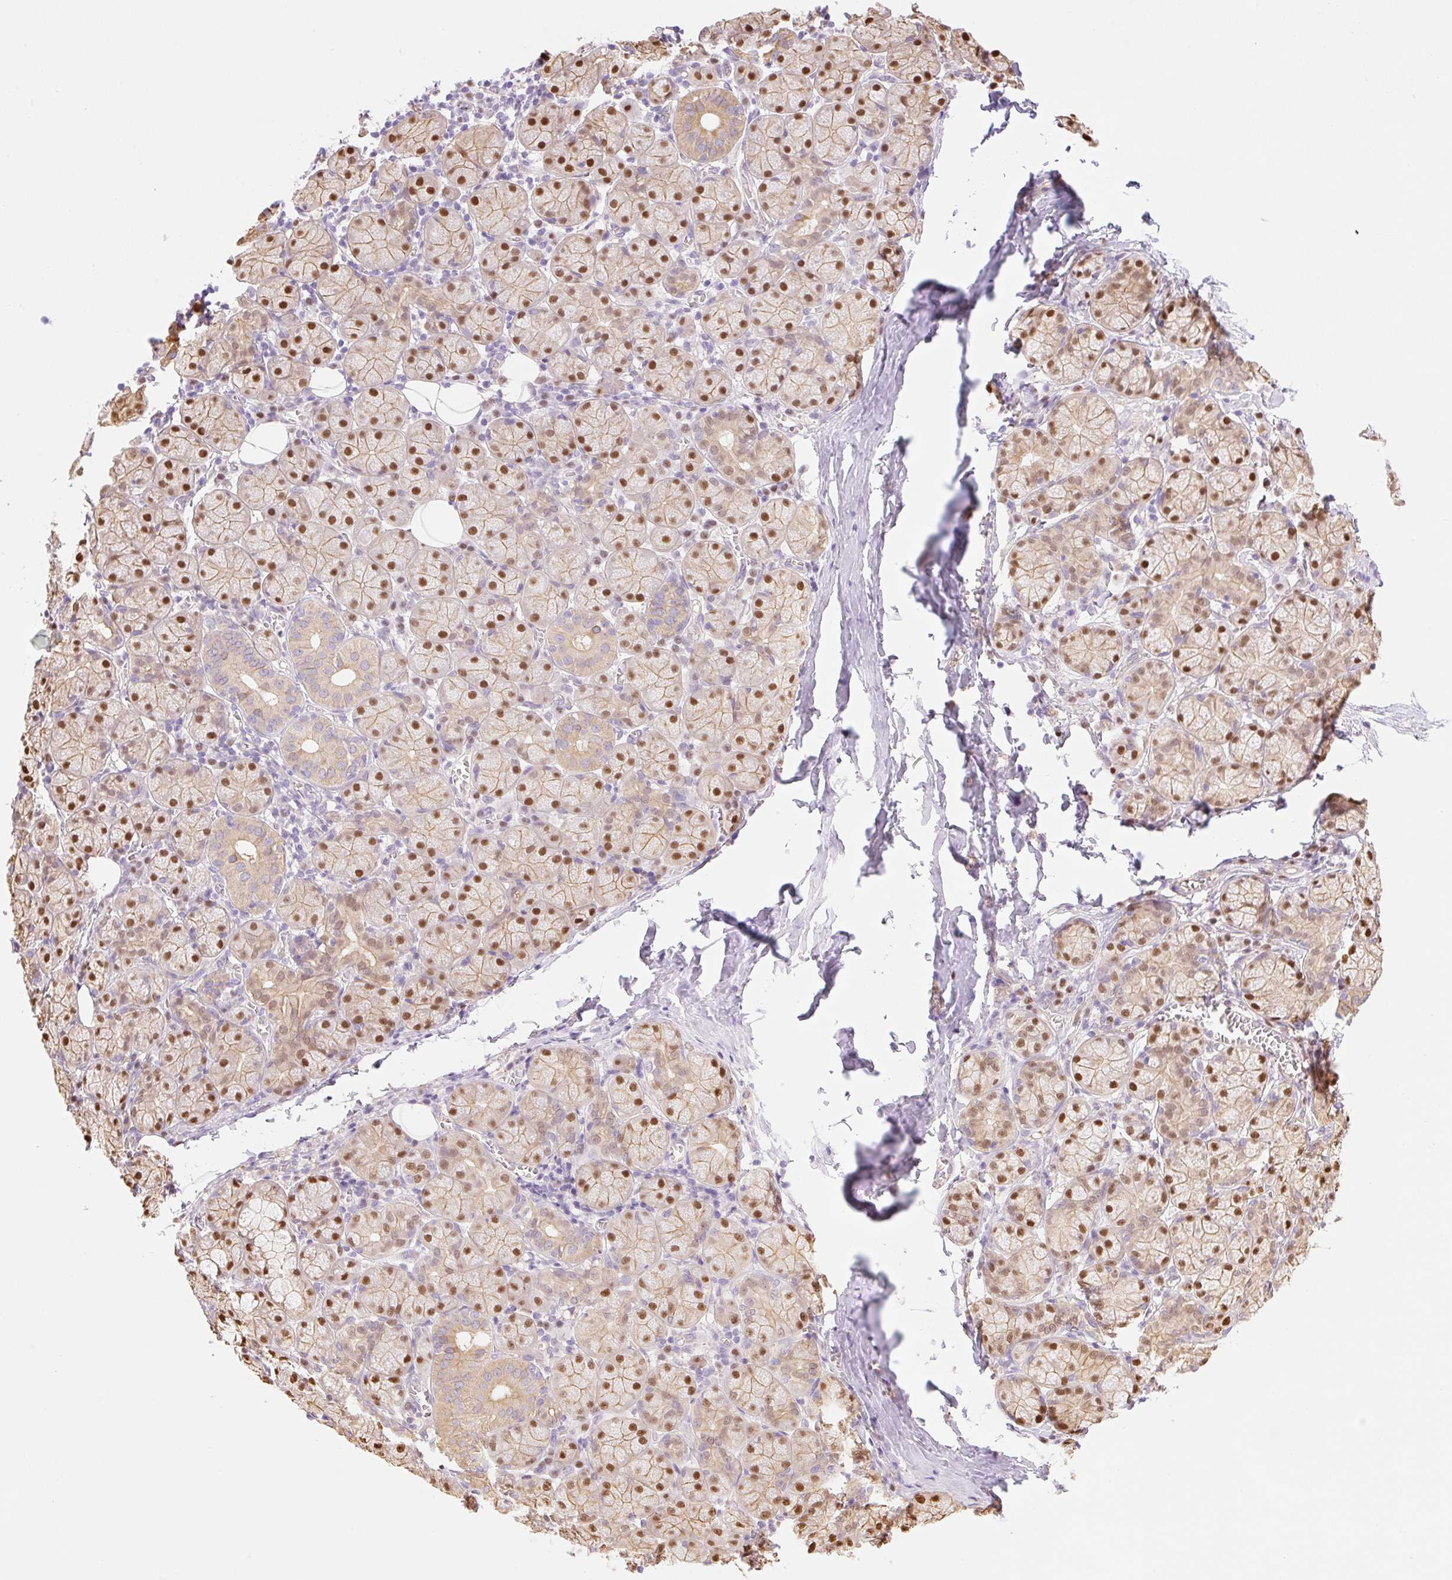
{"staining": {"intensity": "strong", "quantity": "25%-75%", "location": "cytoplasmic/membranous,nuclear"}, "tissue": "salivary gland", "cell_type": "Glandular cells", "image_type": "normal", "snomed": [{"axis": "morphology", "description": "Normal tissue, NOS"}, {"axis": "topography", "description": "Salivary gland"}], "caption": "Immunohistochemical staining of benign salivary gland exhibits 25%-75% levels of strong cytoplasmic/membranous,nuclear protein staining in about 25%-75% of glandular cells.", "gene": "NLRP5", "patient": {"sex": "female", "age": 24}}